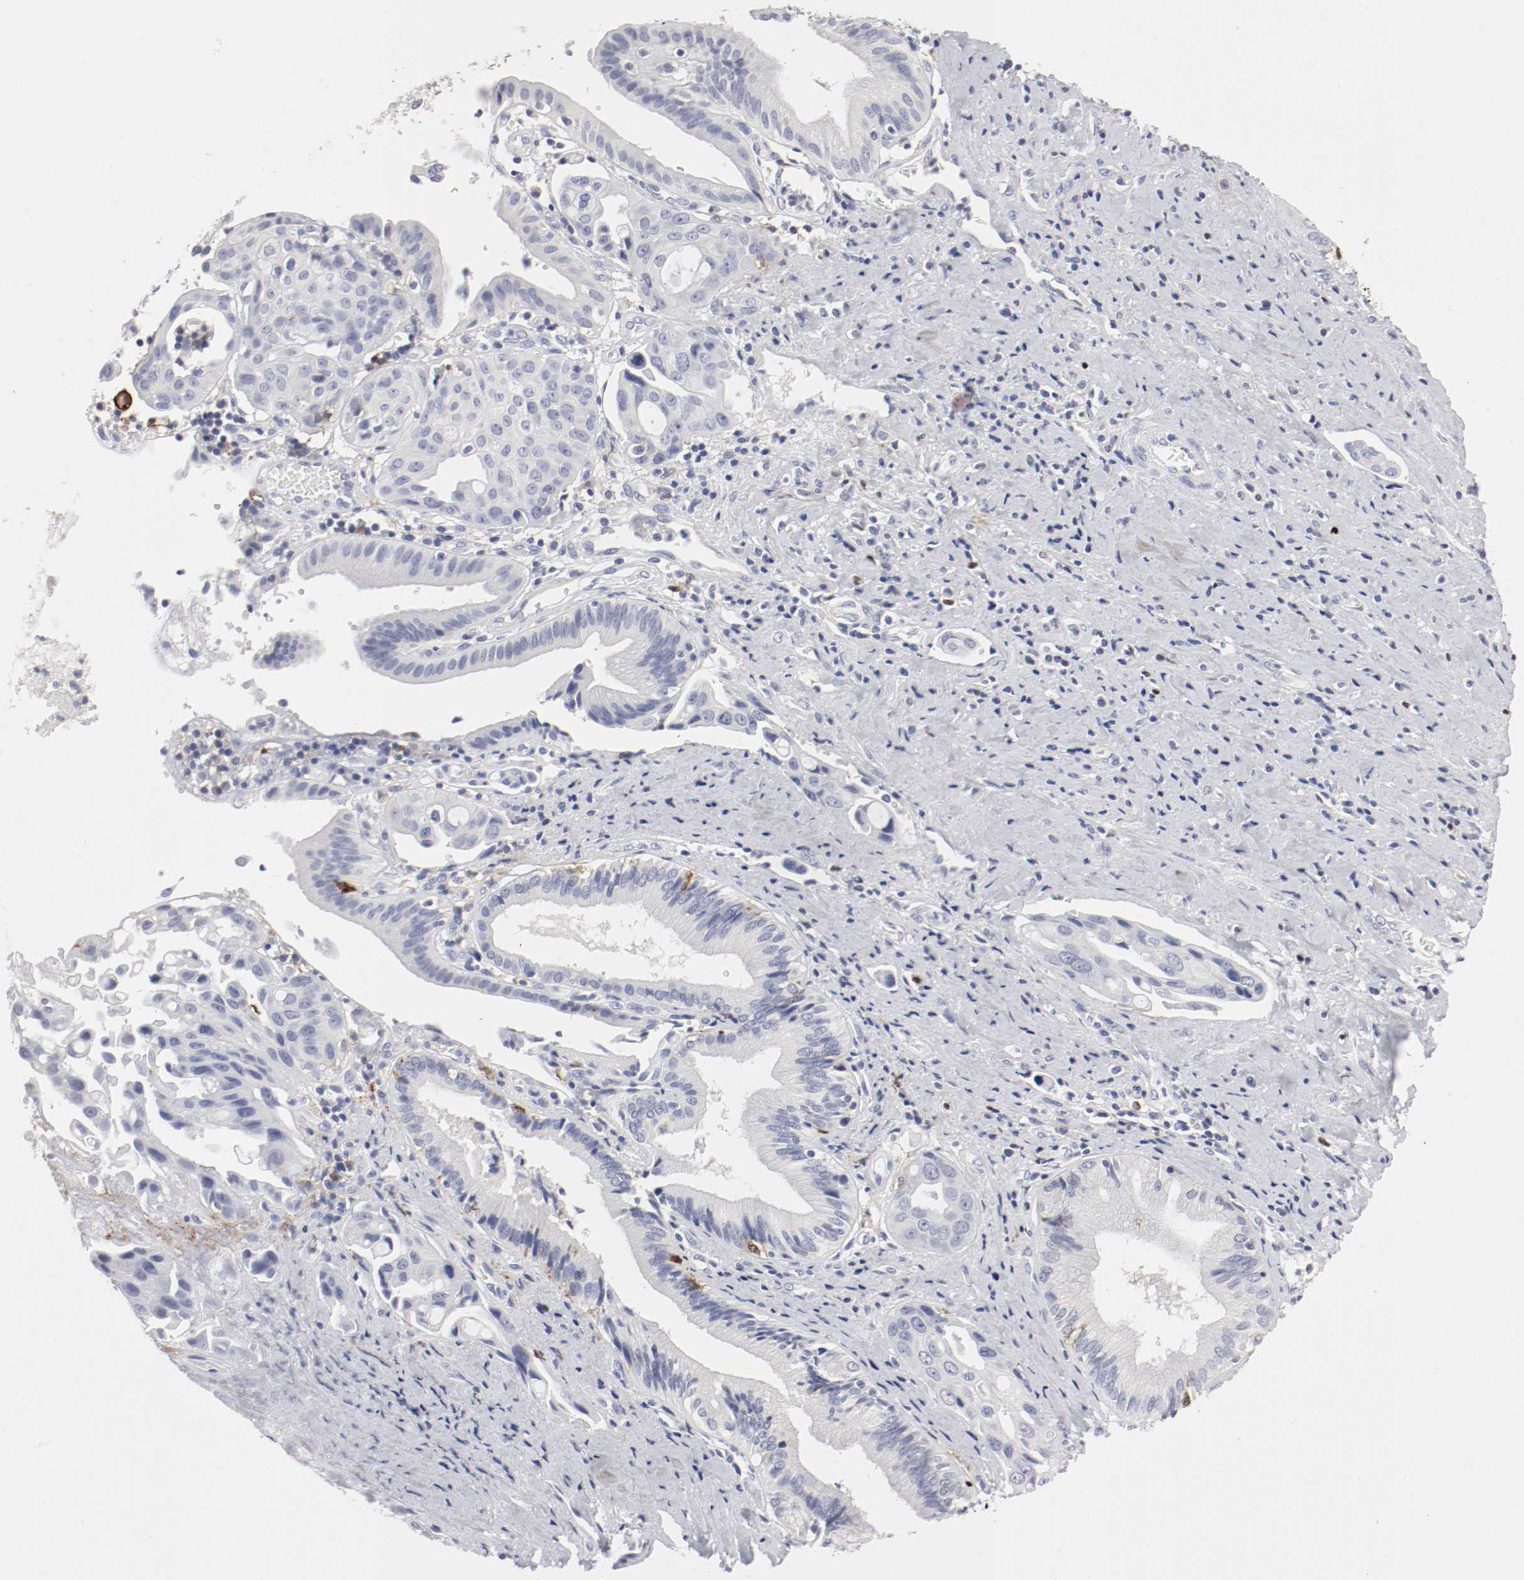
{"staining": {"intensity": "negative", "quantity": "none", "location": "none"}, "tissue": "pancreatic cancer", "cell_type": "Tumor cells", "image_type": "cancer", "snomed": [{"axis": "morphology", "description": "Adenocarcinoma, NOS"}, {"axis": "topography", "description": "Pancreas"}], "caption": "Immunohistochemical staining of pancreatic cancer (adenocarcinoma) exhibits no significant positivity in tumor cells.", "gene": "ITGAX", "patient": {"sex": "female", "age": 60}}